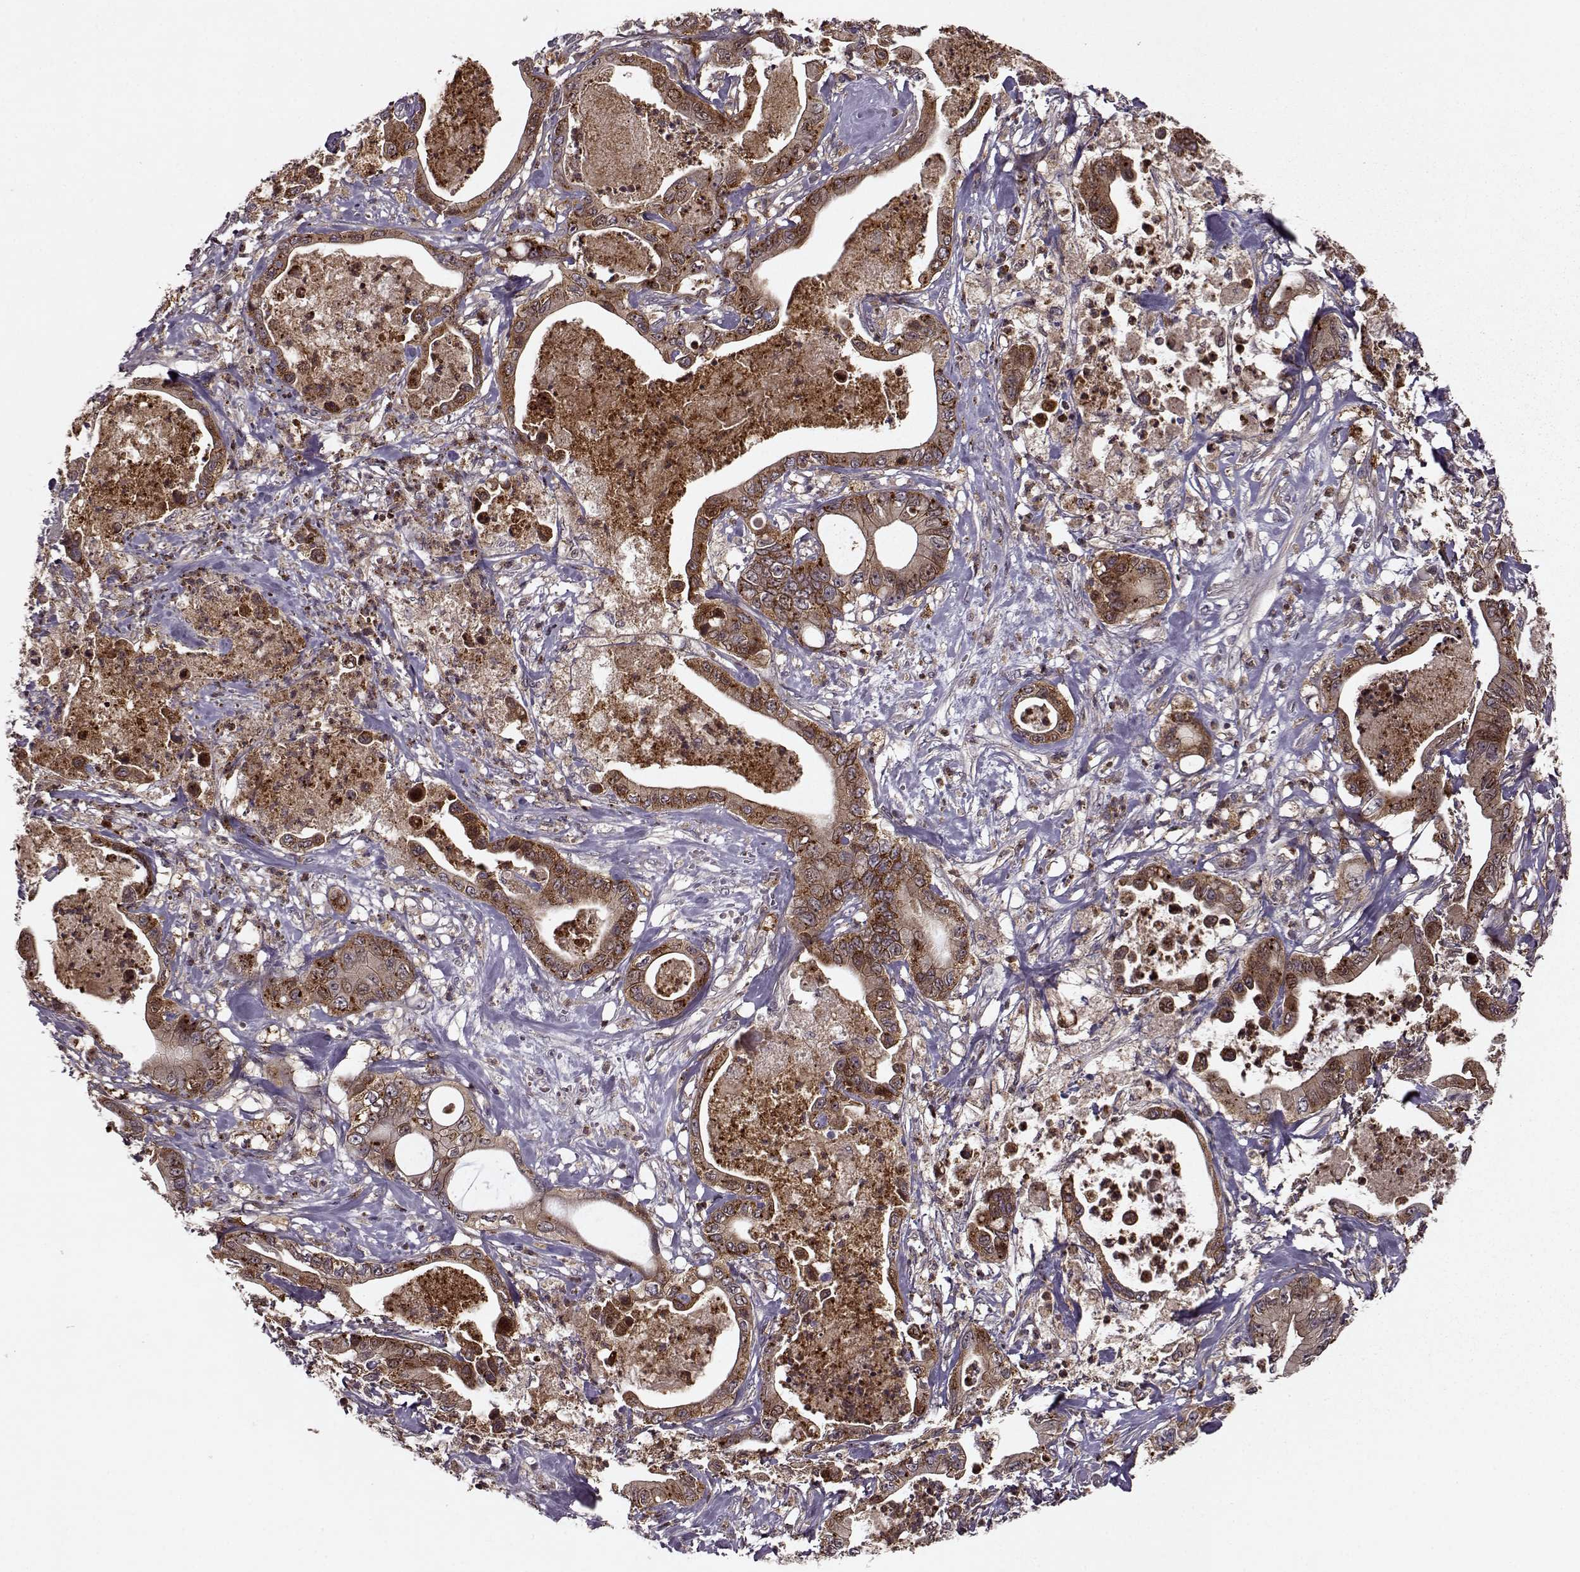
{"staining": {"intensity": "moderate", "quantity": ">75%", "location": "cytoplasmic/membranous"}, "tissue": "pancreatic cancer", "cell_type": "Tumor cells", "image_type": "cancer", "snomed": [{"axis": "morphology", "description": "Adenocarcinoma, NOS"}, {"axis": "topography", "description": "Pancreas"}], "caption": "Immunohistochemical staining of pancreatic adenocarcinoma demonstrates medium levels of moderate cytoplasmic/membranous protein staining in approximately >75% of tumor cells. The staining is performed using DAB brown chromogen to label protein expression. The nuclei are counter-stained blue using hematoxylin.", "gene": "IFRD2", "patient": {"sex": "male", "age": 71}}